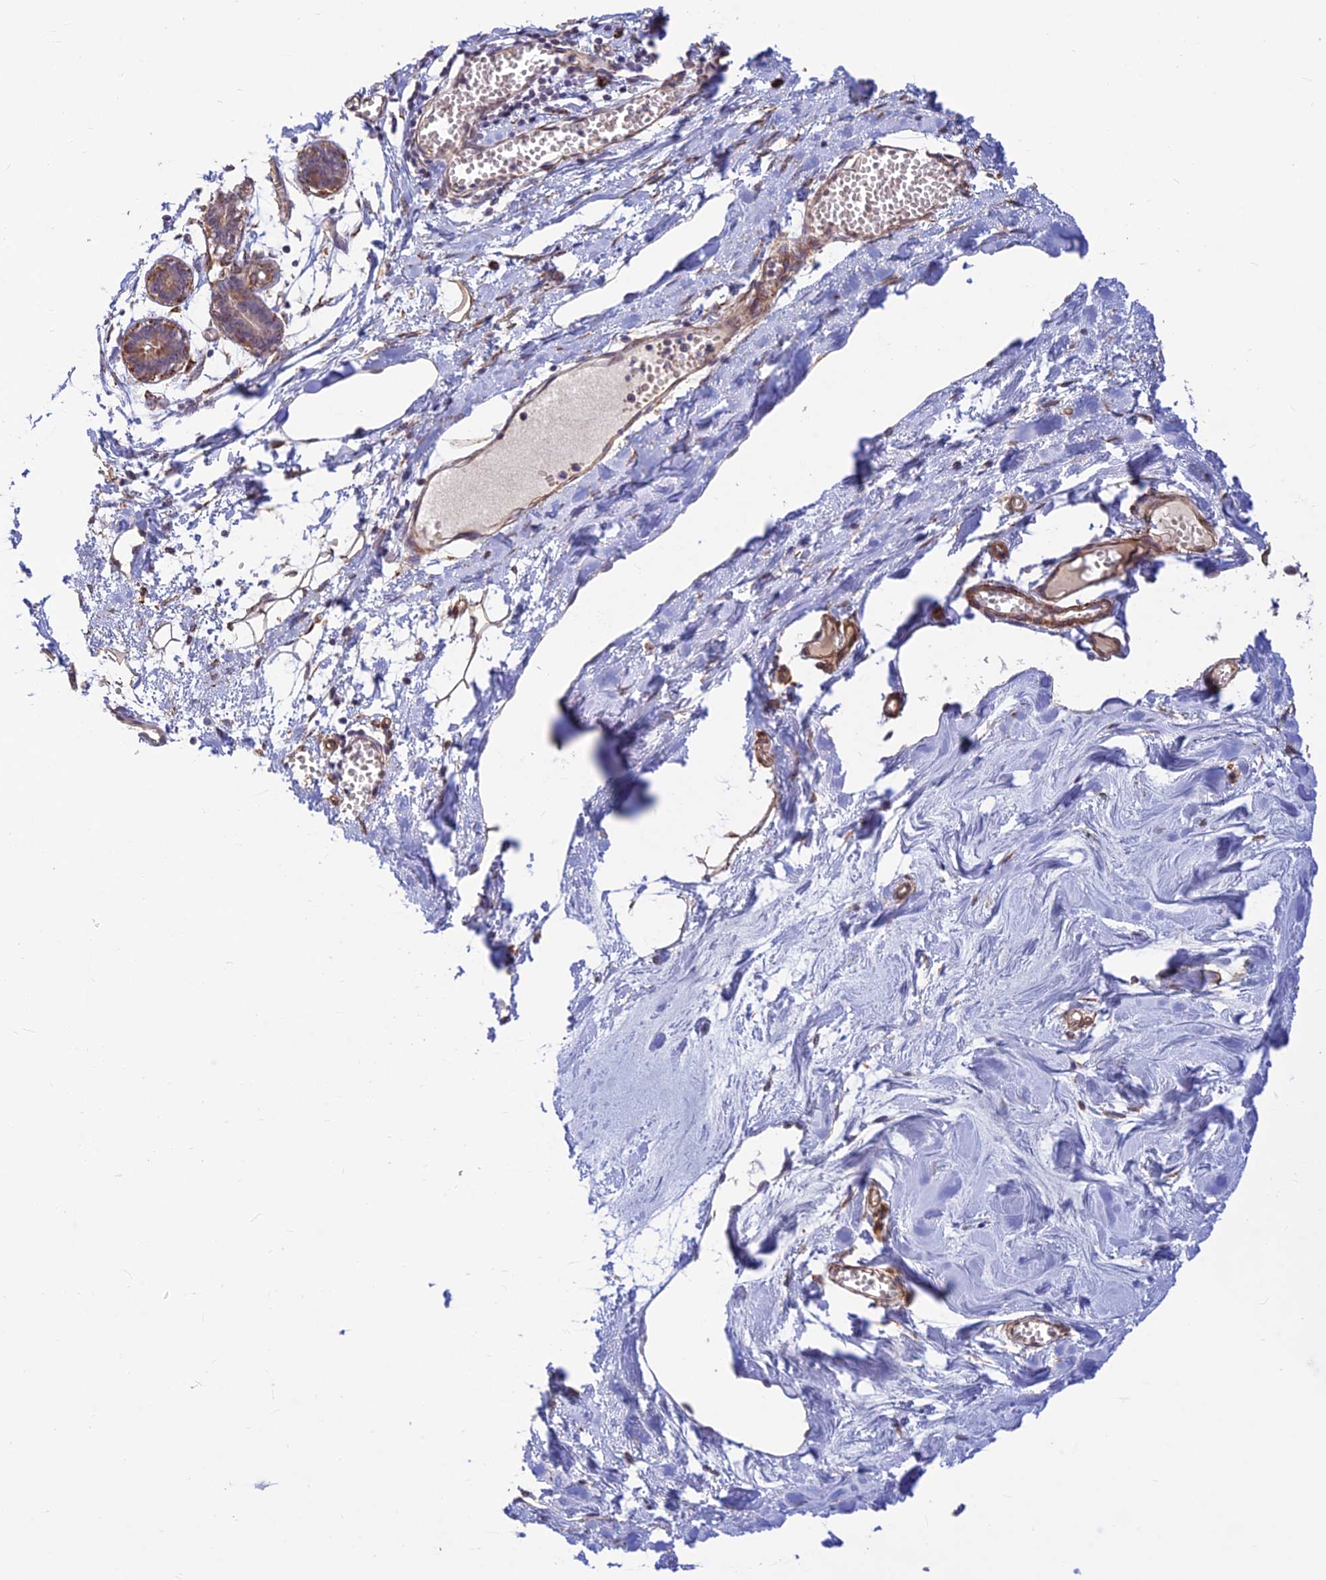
{"staining": {"intensity": "moderate", "quantity": "25%-75%", "location": "cytoplasmic/membranous"}, "tissue": "breast", "cell_type": "Adipocytes", "image_type": "normal", "snomed": [{"axis": "morphology", "description": "Normal tissue, NOS"}, {"axis": "topography", "description": "Breast"}], "caption": "DAB immunohistochemical staining of benign human breast exhibits moderate cytoplasmic/membranous protein staining in approximately 25%-75% of adipocytes.", "gene": "ALDH1L2", "patient": {"sex": "female", "age": 27}}